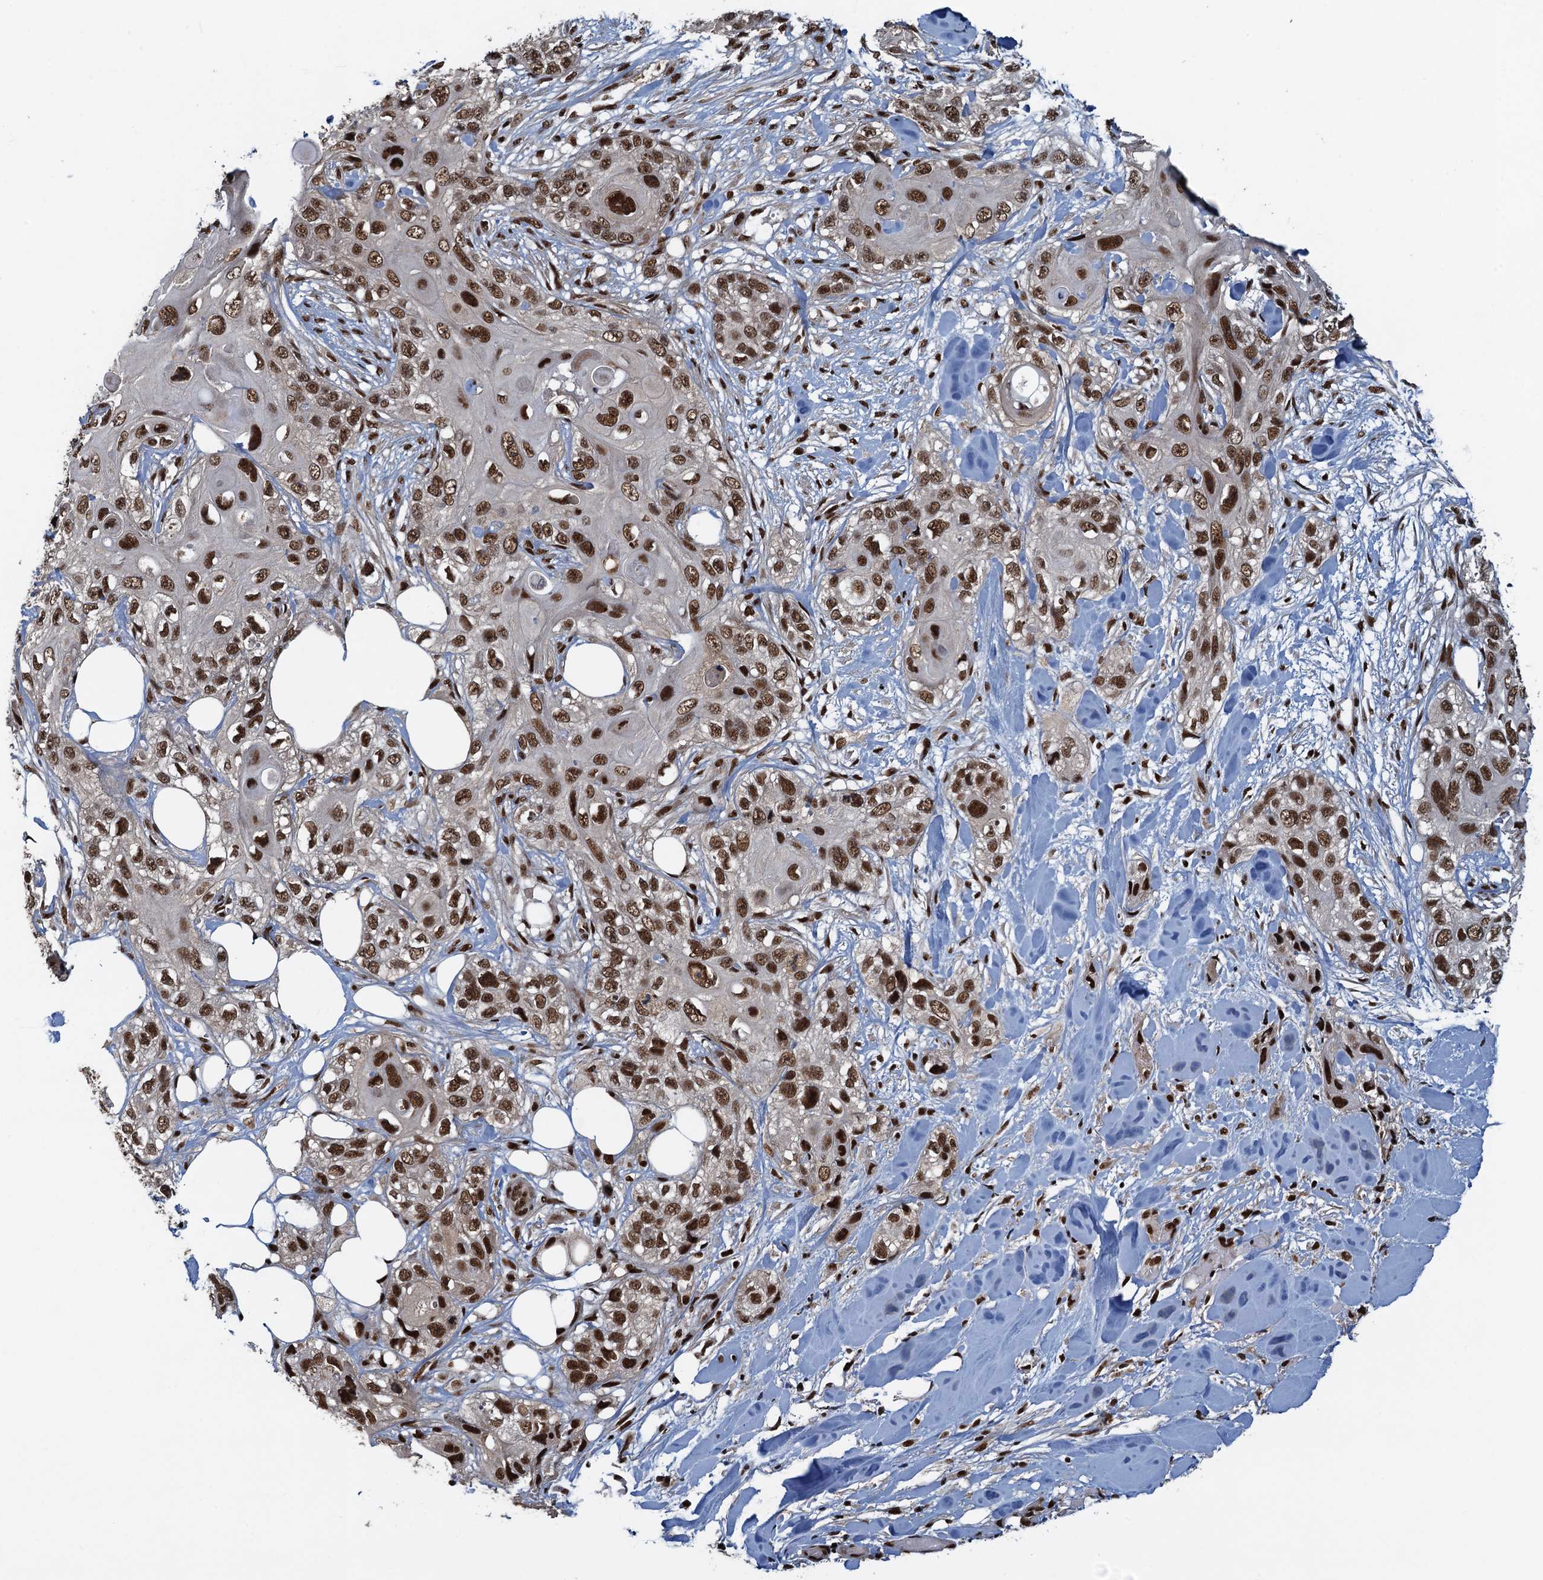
{"staining": {"intensity": "moderate", "quantity": ">75%", "location": "nuclear"}, "tissue": "skin cancer", "cell_type": "Tumor cells", "image_type": "cancer", "snomed": [{"axis": "morphology", "description": "Normal tissue, NOS"}, {"axis": "morphology", "description": "Squamous cell carcinoma, NOS"}, {"axis": "topography", "description": "Skin"}], "caption": "Tumor cells show moderate nuclear expression in about >75% of cells in squamous cell carcinoma (skin).", "gene": "ZC3H18", "patient": {"sex": "male", "age": 72}}